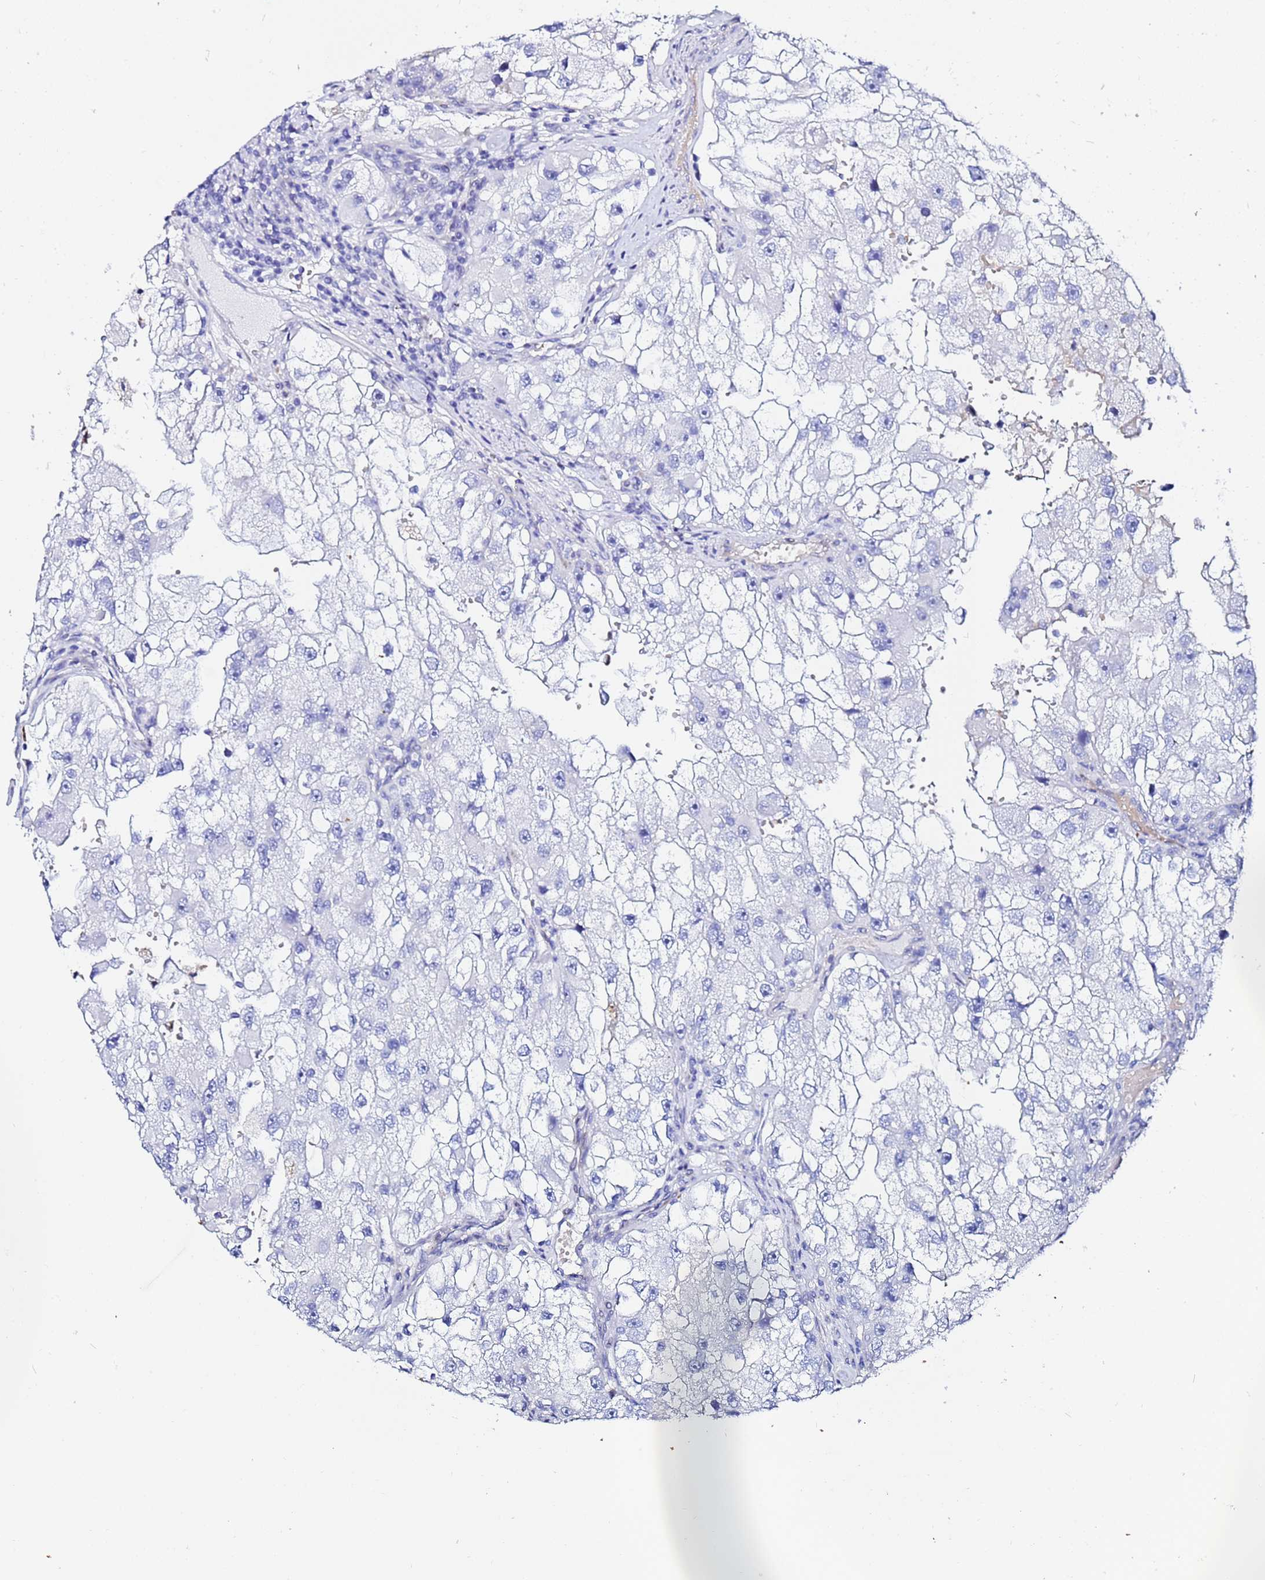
{"staining": {"intensity": "negative", "quantity": "none", "location": "none"}, "tissue": "renal cancer", "cell_type": "Tumor cells", "image_type": "cancer", "snomed": [{"axis": "morphology", "description": "Adenocarcinoma, NOS"}, {"axis": "topography", "description": "Kidney"}], "caption": "The micrograph displays no significant positivity in tumor cells of renal cancer. Brightfield microscopy of immunohistochemistry (IHC) stained with DAB (brown) and hematoxylin (blue), captured at high magnification.", "gene": "ZNF26", "patient": {"sex": "male", "age": 63}}